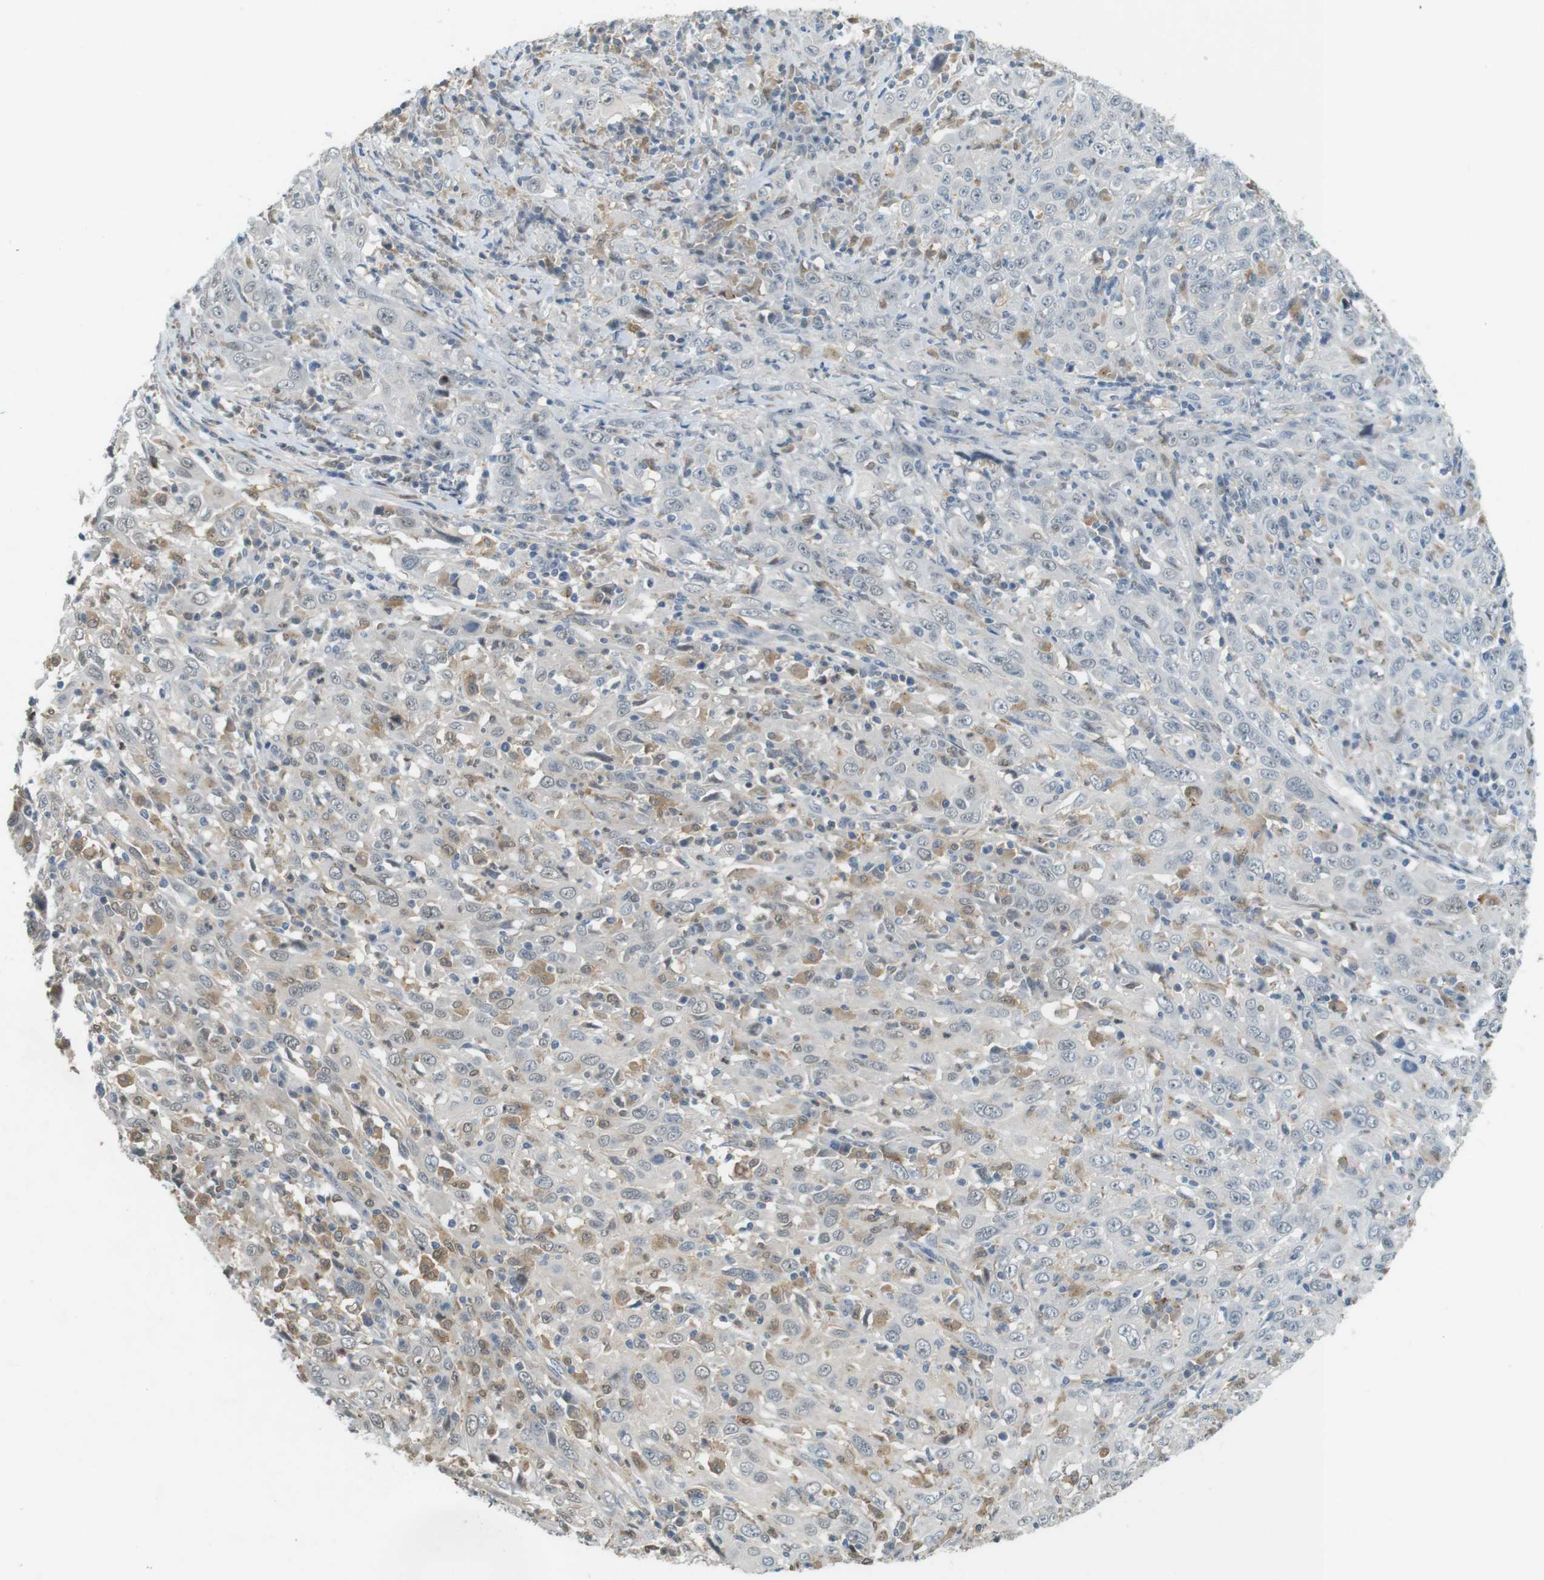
{"staining": {"intensity": "negative", "quantity": "none", "location": "none"}, "tissue": "cervical cancer", "cell_type": "Tumor cells", "image_type": "cancer", "snomed": [{"axis": "morphology", "description": "Squamous cell carcinoma, NOS"}, {"axis": "topography", "description": "Cervix"}], "caption": "Immunohistochemistry of human squamous cell carcinoma (cervical) displays no expression in tumor cells.", "gene": "CDK14", "patient": {"sex": "female", "age": 46}}